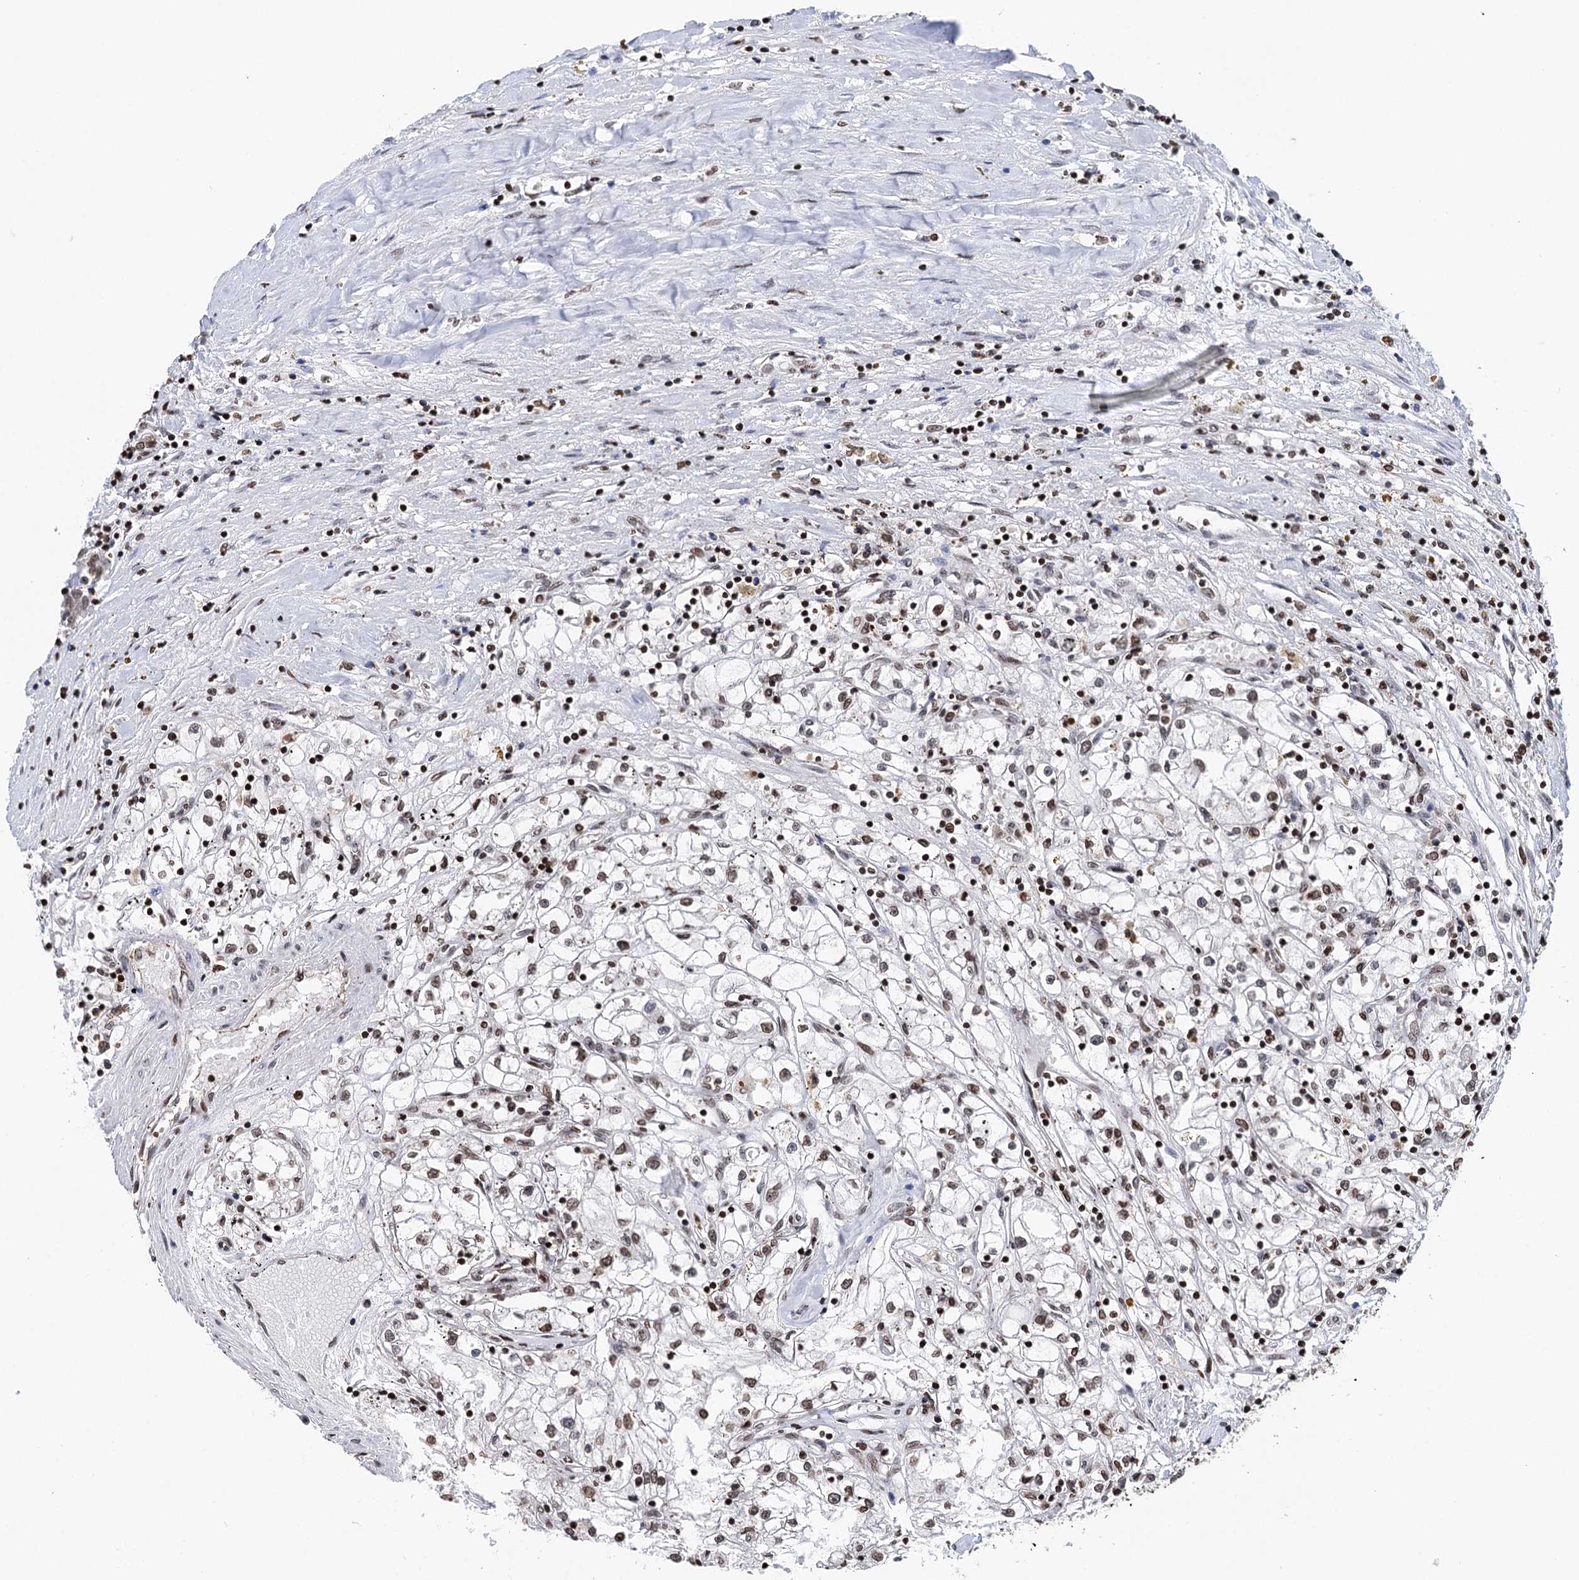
{"staining": {"intensity": "weak", "quantity": "25%-75%", "location": "nuclear"}, "tissue": "renal cancer", "cell_type": "Tumor cells", "image_type": "cancer", "snomed": [{"axis": "morphology", "description": "Adenocarcinoma, NOS"}, {"axis": "topography", "description": "Kidney"}], "caption": "Immunohistochemistry of renal cancer shows low levels of weak nuclear expression in approximately 25%-75% of tumor cells. (DAB IHC with brightfield microscopy, high magnification).", "gene": "CCDC77", "patient": {"sex": "male", "age": 56}}